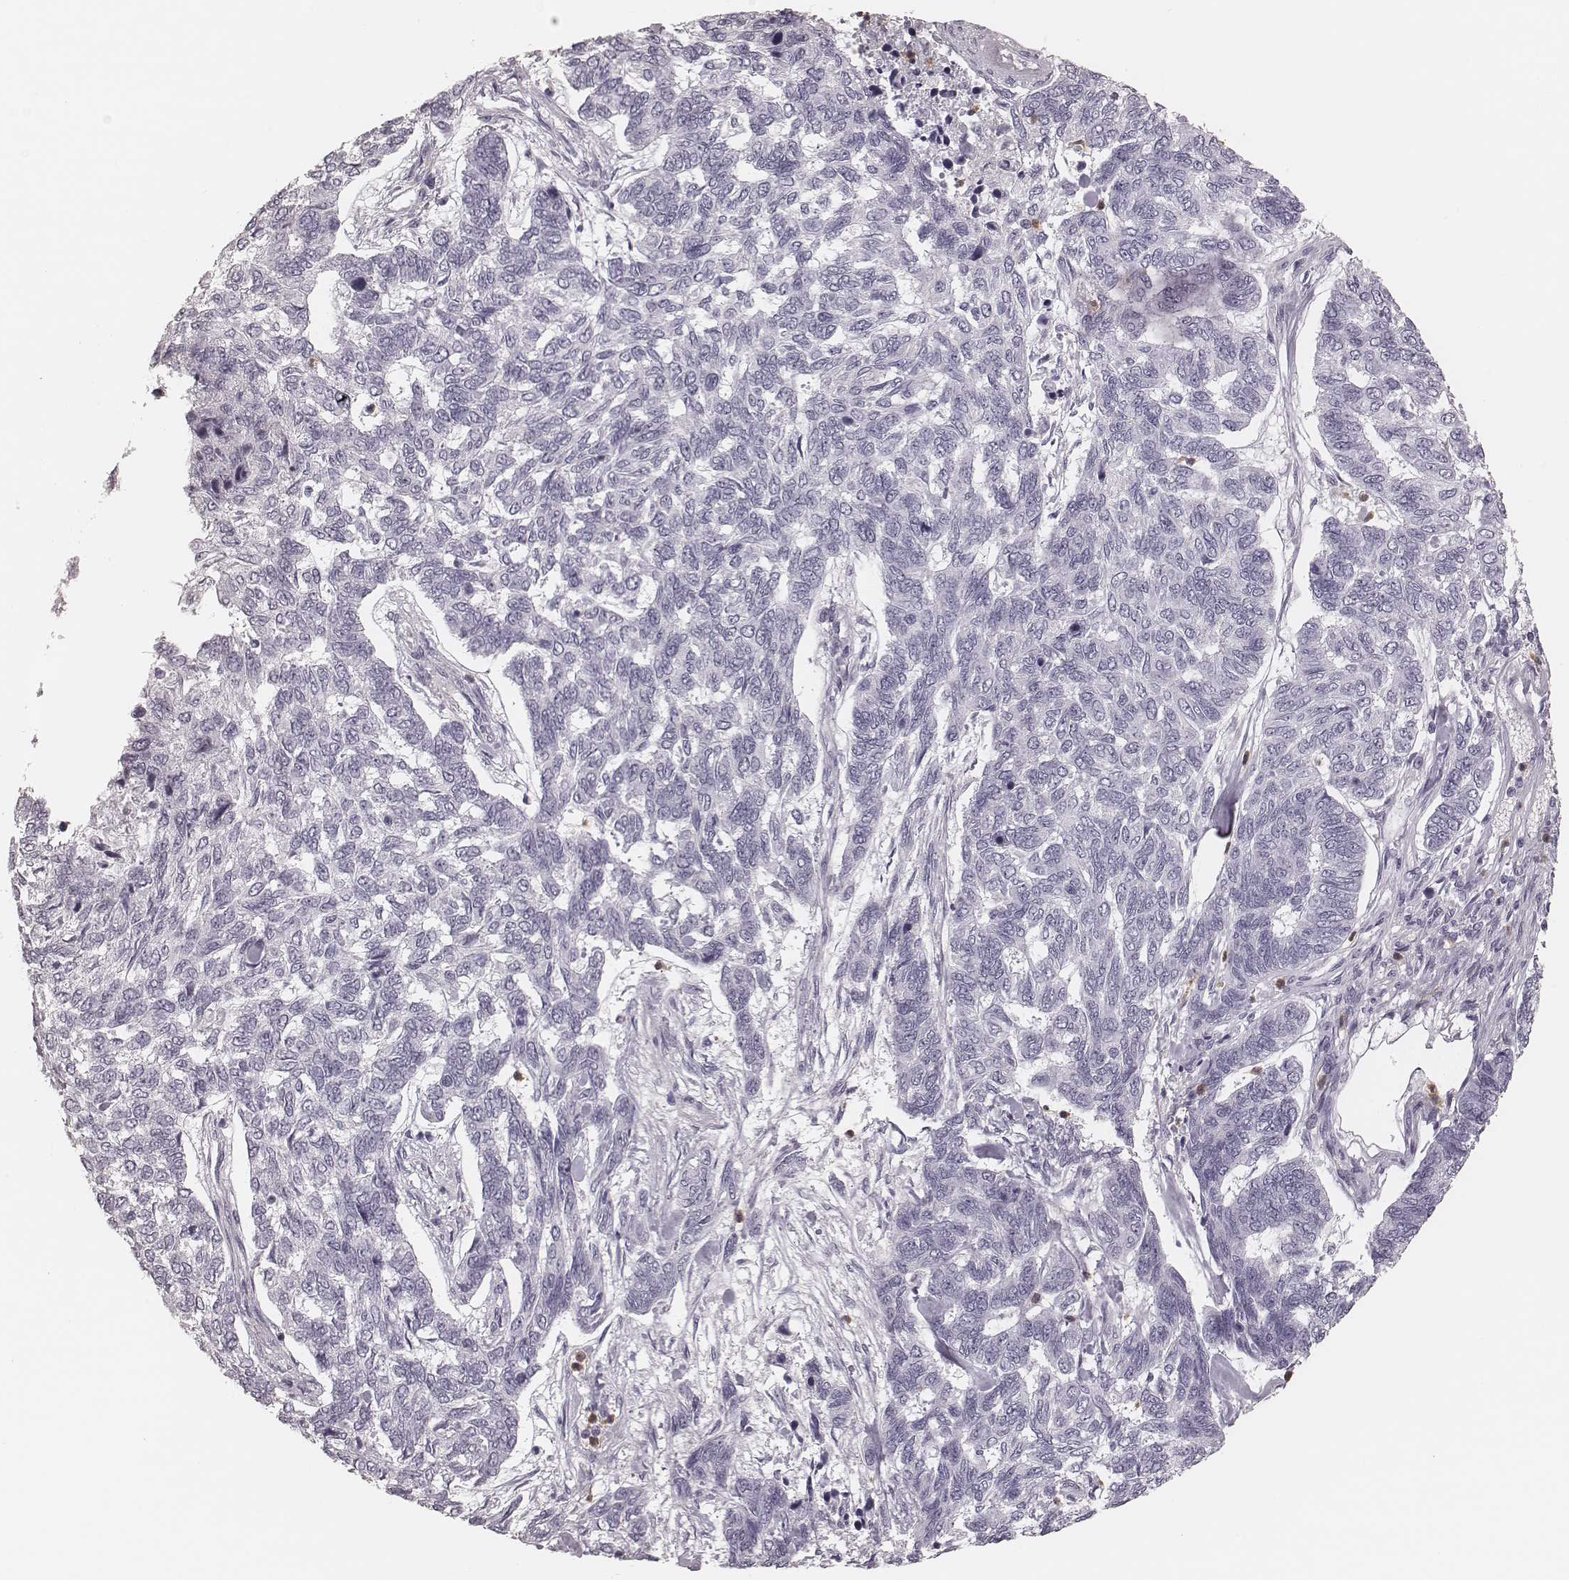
{"staining": {"intensity": "negative", "quantity": "none", "location": "none"}, "tissue": "skin cancer", "cell_type": "Tumor cells", "image_type": "cancer", "snomed": [{"axis": "morphology", "description": "Basal cell carcinoma"}, {"axis": "topography", "description": "Skin"}], "caption": "A histopathology image of basal cell carcinoma (skin) stained for a protein reveals no brown staining in tumor cells. (DAB (3,3'-diaminobenzidine) immunohistochemistry (IHC) with hematoxylin counter stain).", "gene": "ELANE", "patient": {"sex": "female", "age": 65}}